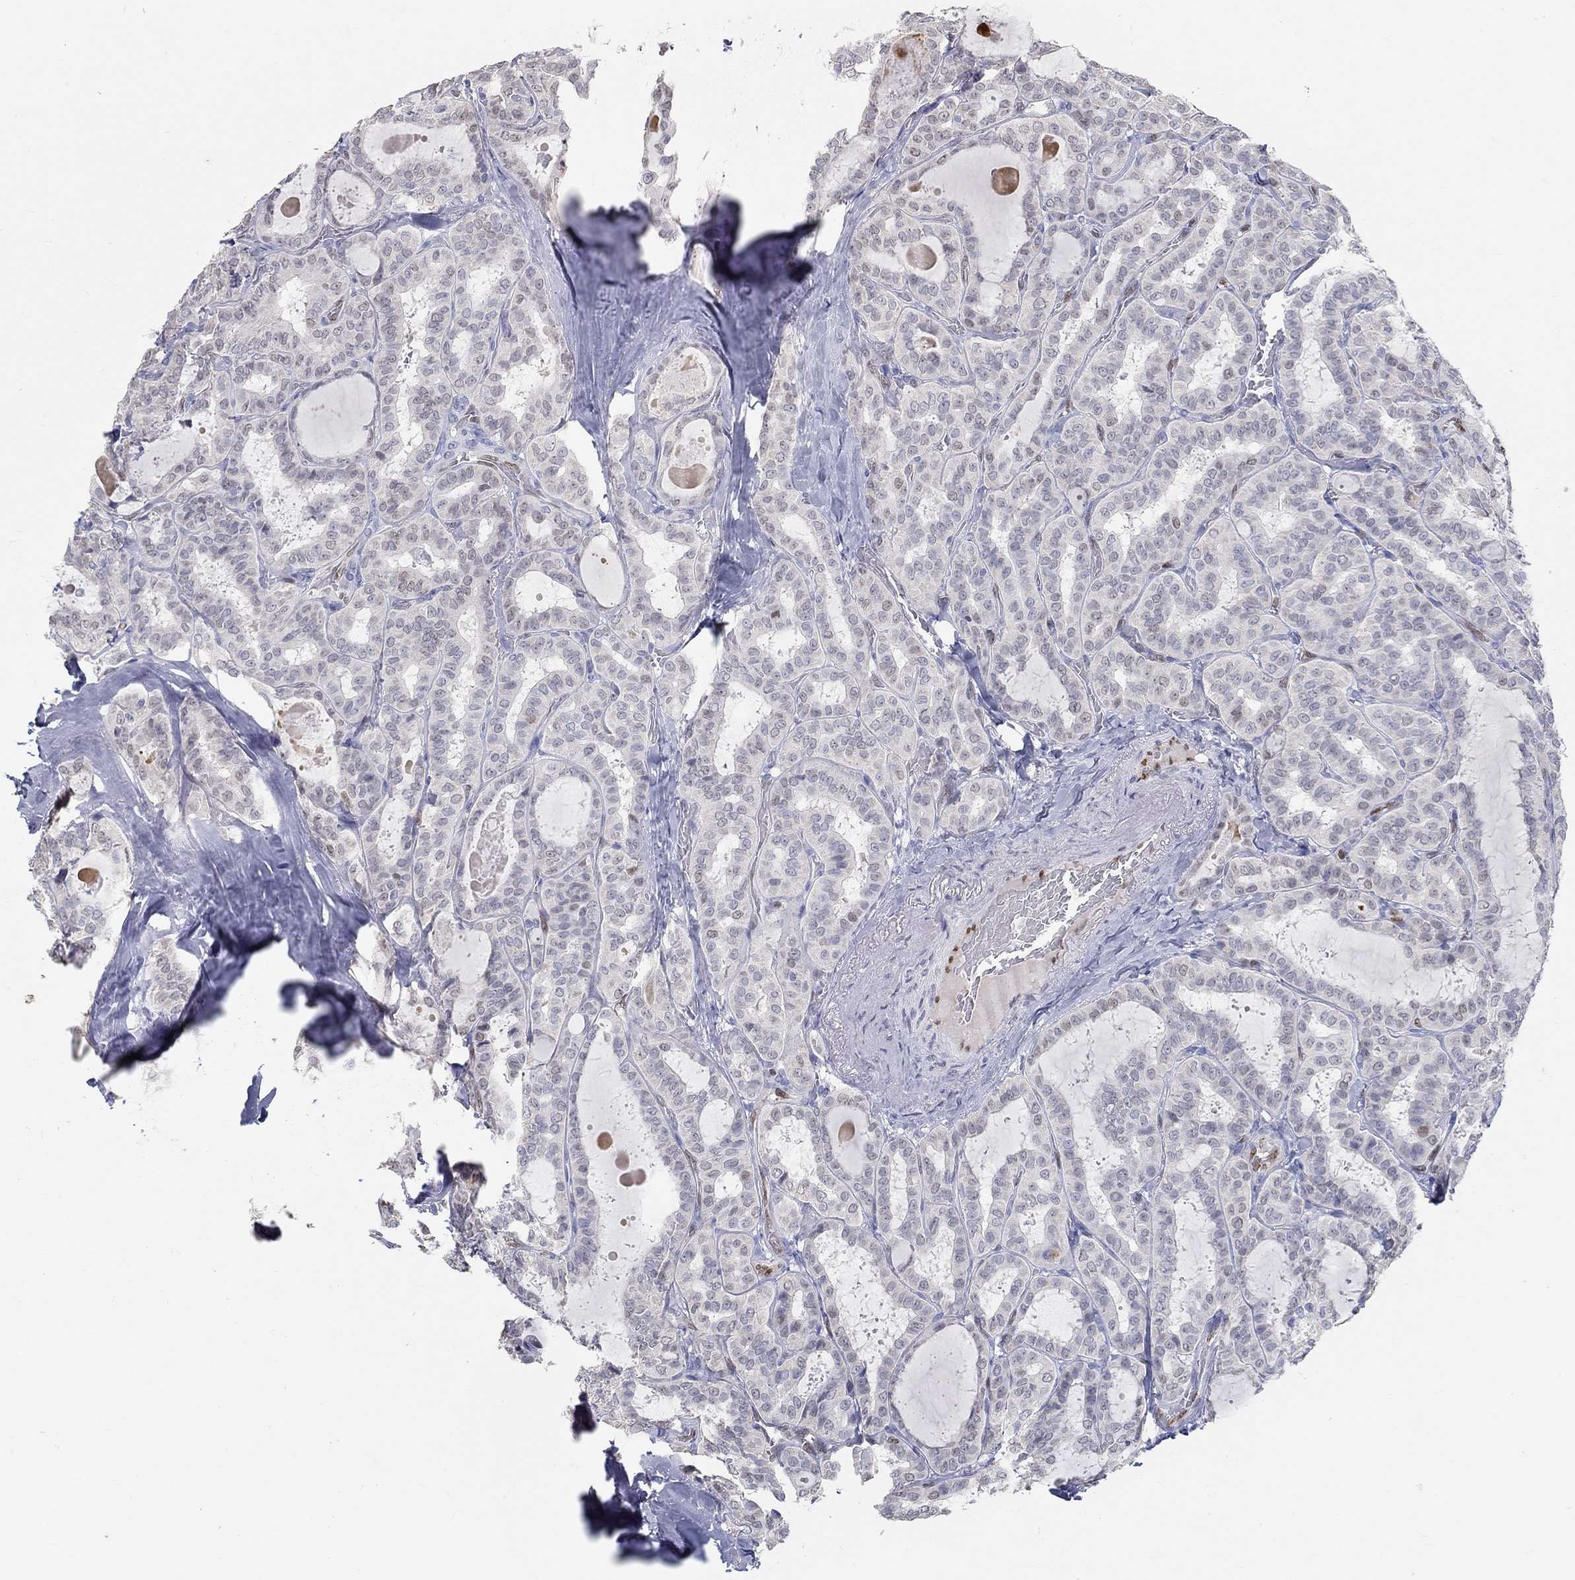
{"staining": {"intensity": "weak", "quantity": "<25%", "location": "nuclear"}, "tissue": "thyroid cancer", "cell_type": "Tumor cells", "image_type": "cancer", "snomed": [{"axis": "morphology", "description": "Papillary adenocarcinoma, NOS"}, {"axis": "topography", "description": "Thyroid gland"}], "caption": "IHC of thyroid papillary adenocarcinoma demonstrates no expression in tumor cells.", "gene": "FGF2", "patient": {"sex": "female", "age": 39}}